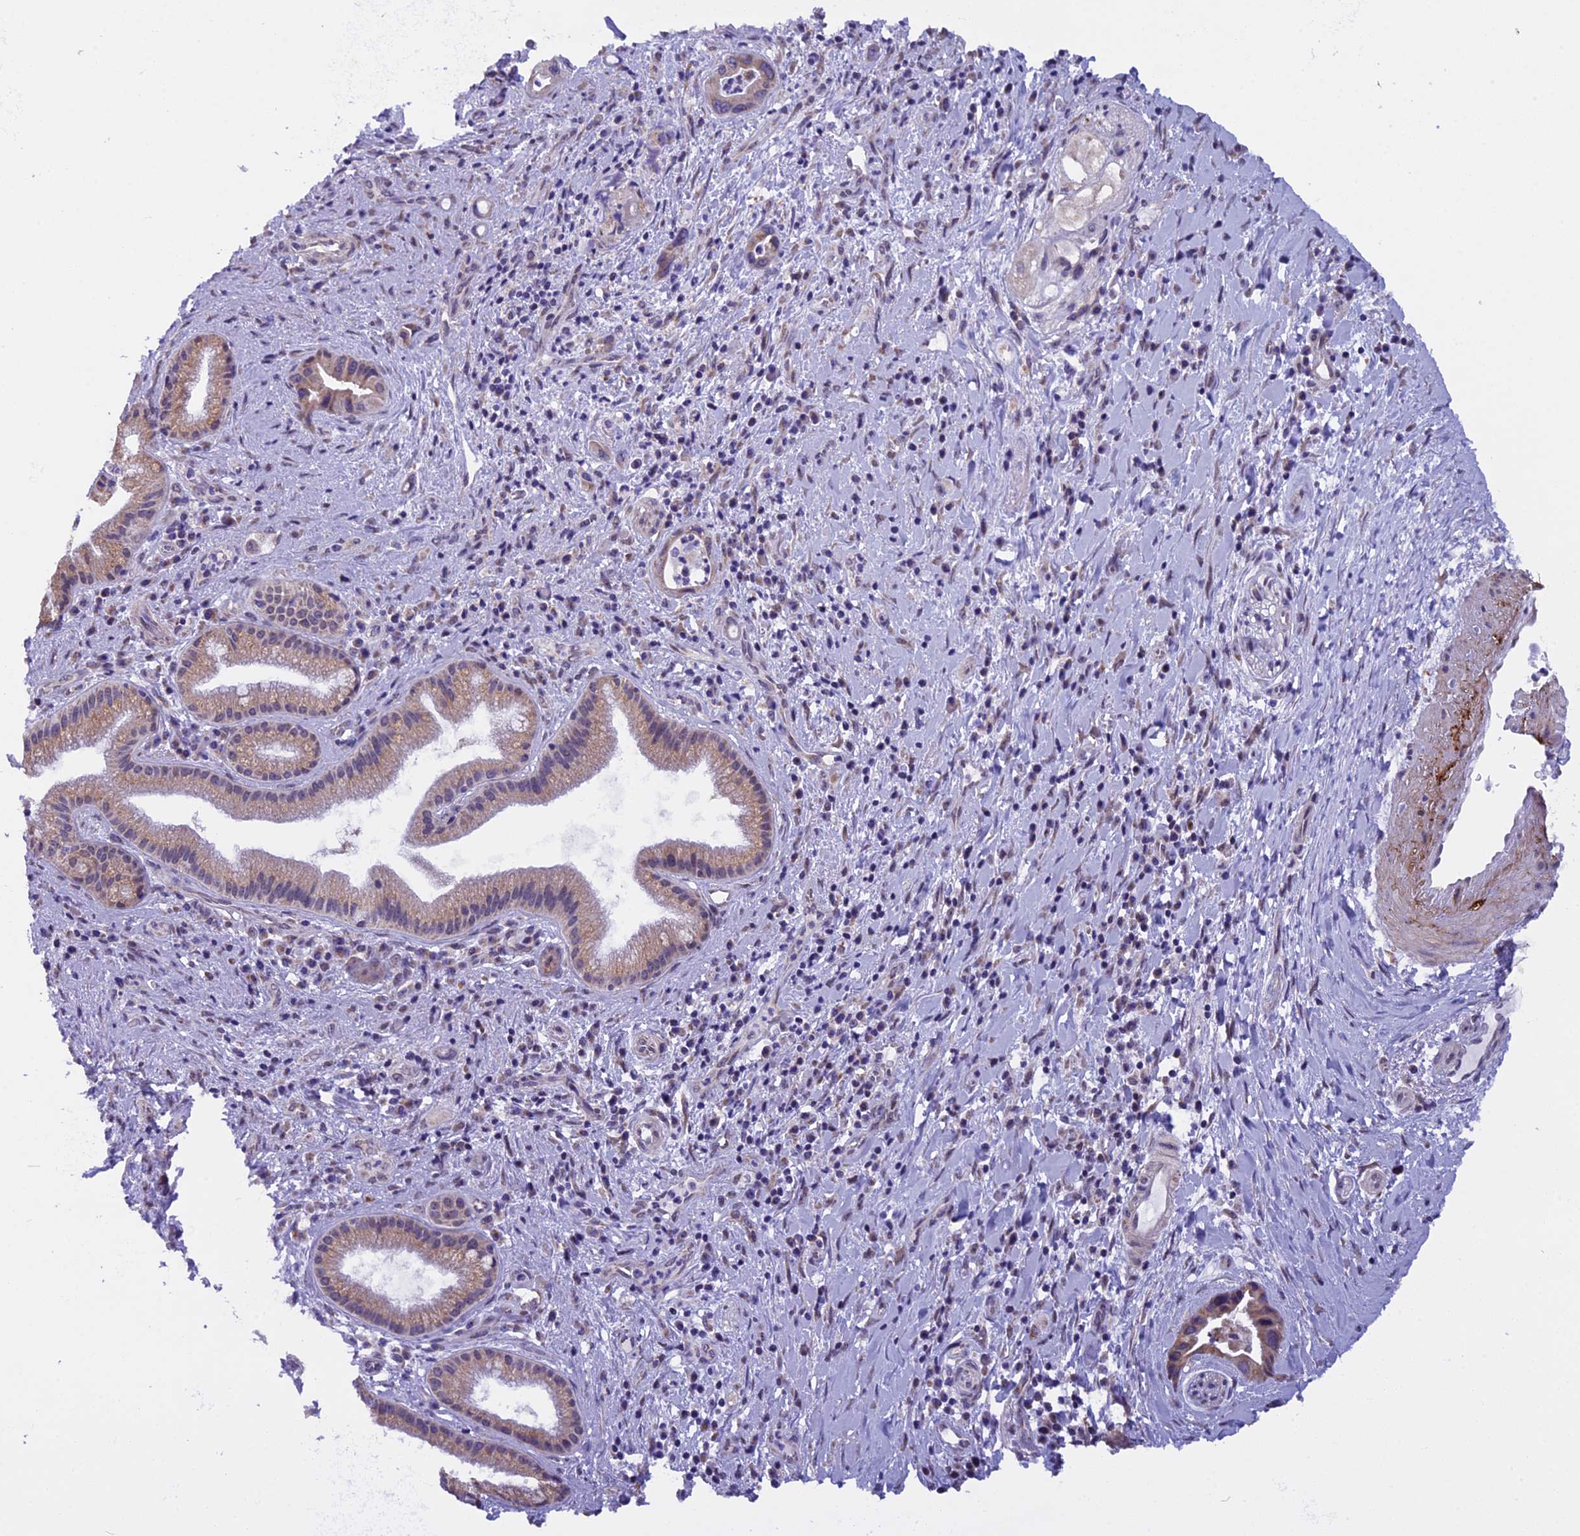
{"staining": {"intensity": "weak", "quantity": ">75%", "location": "cytoplasmic/membranous"}, "tissue": "pancreatic cancer", "cell_type": "Tumor cells", "image_type": "cancer", "snomed": [{"axis": "morphology", "description": "Adenocarcinoma, NOS"}, {"axis": "topography", "description": "Pancreas"}], "caption": "Immunohistochemistry micrograph of neoplastic tissue: pancreatic cancer stained using IHC demonstrates low levels of weak protein expression localized specifically in the cytoplasmic/membranous of tumor cells, appearing as a cytoplasmic/membranous brown color.", "gene": "ZNF317", "patient": {"sex": "female", "age": 77}}